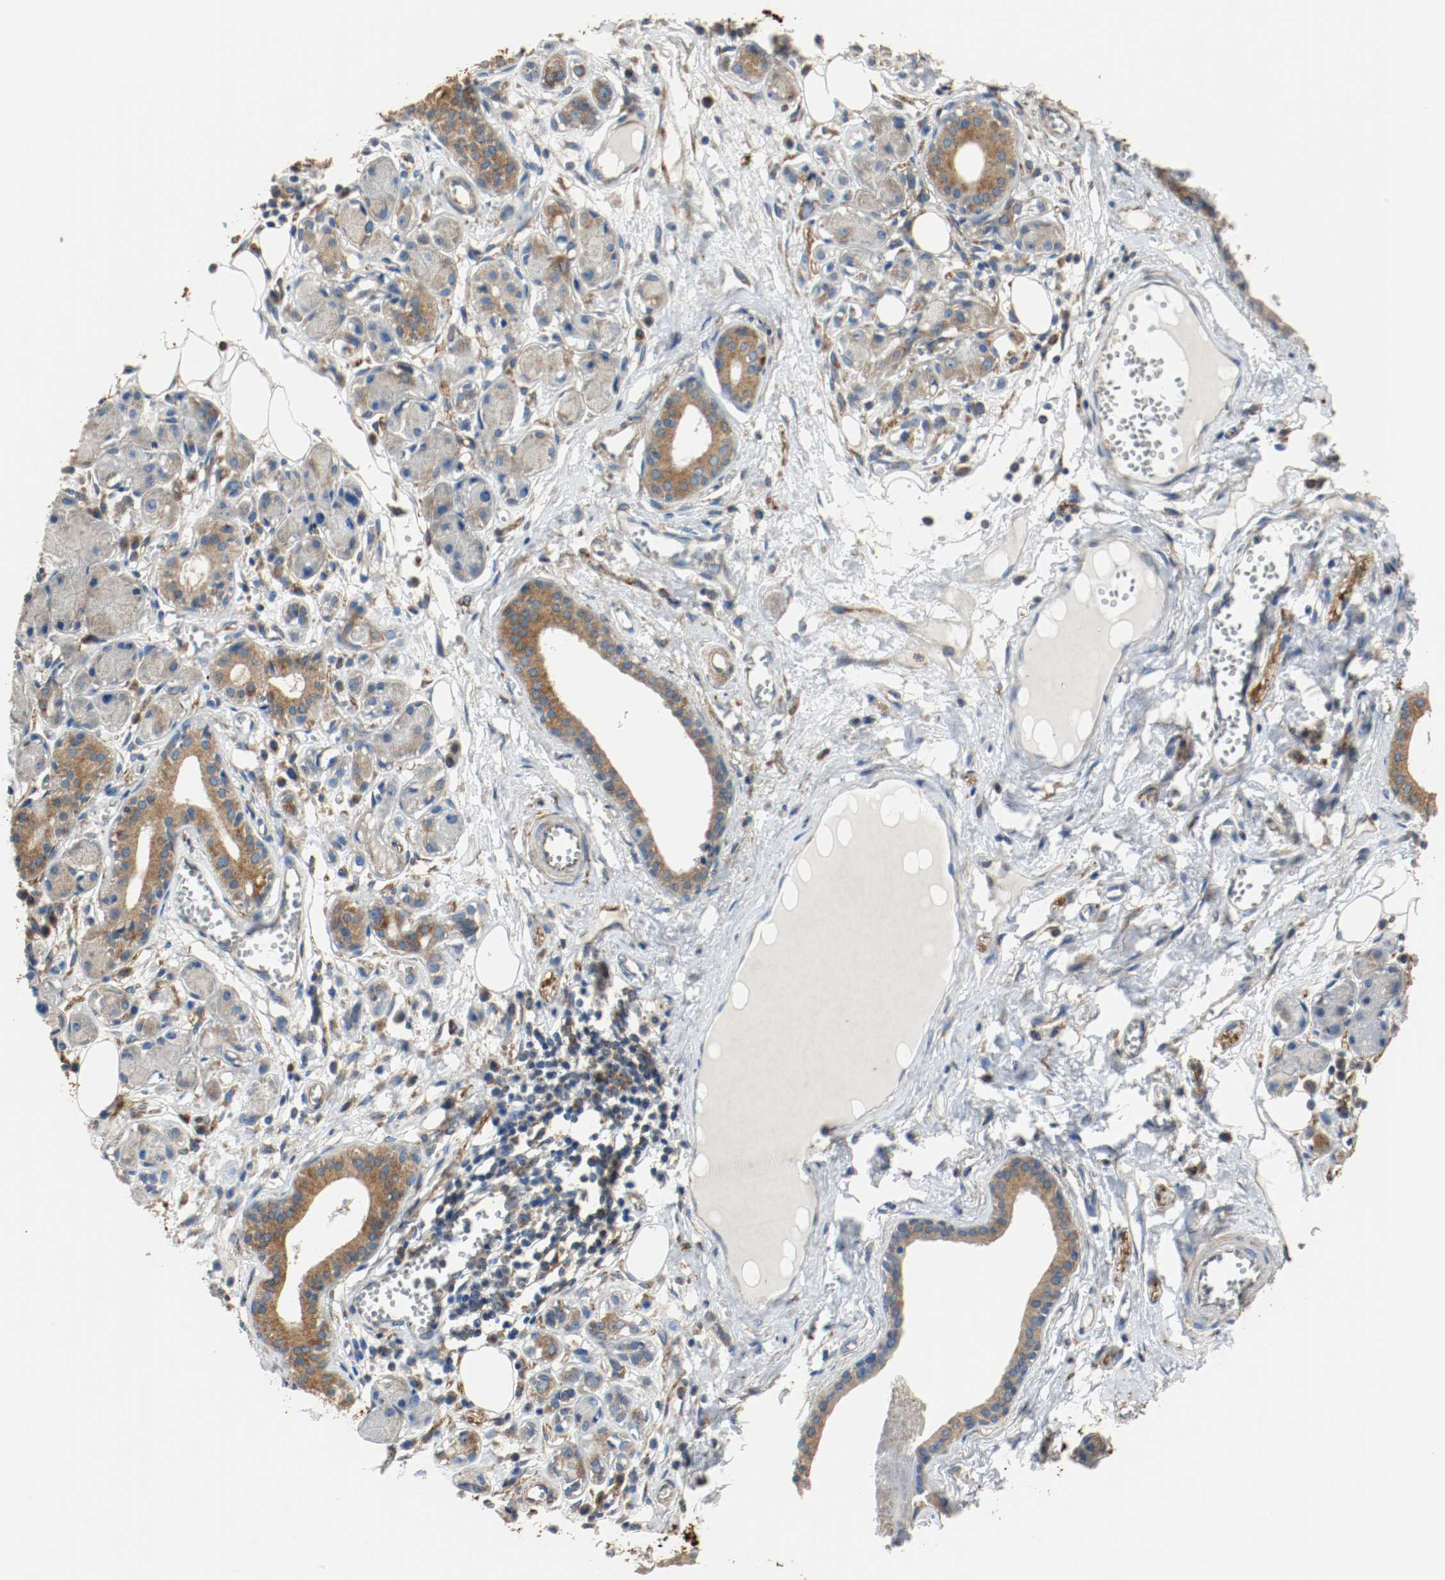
{"staining": {"intensity": "moderate", "quantity": ">75%", "location": "cytoplasmic/membranous"}, "tissue": "adipose tissue", "cell_type": "Adipocytes", "image_type": "normal", "snomed": [{"axis": "morphology", "description": "Normal tissue, NOS"}, {"axis": "morphology", "description": "Inflammation, NOS"}, {"axis": "topography", "description": "Vascular tissue"}, {"axis": "topography", "description": "Salivary gland"}], "caption": "High-power microscopy captured an IHC histopathology image of normal adipose tissue, revealing moderate cytoplasmic/membranous staining in about >75% of adipocytes.", "gene": "TUBA3D", "patient": {"sex": "female", "age": 75}}